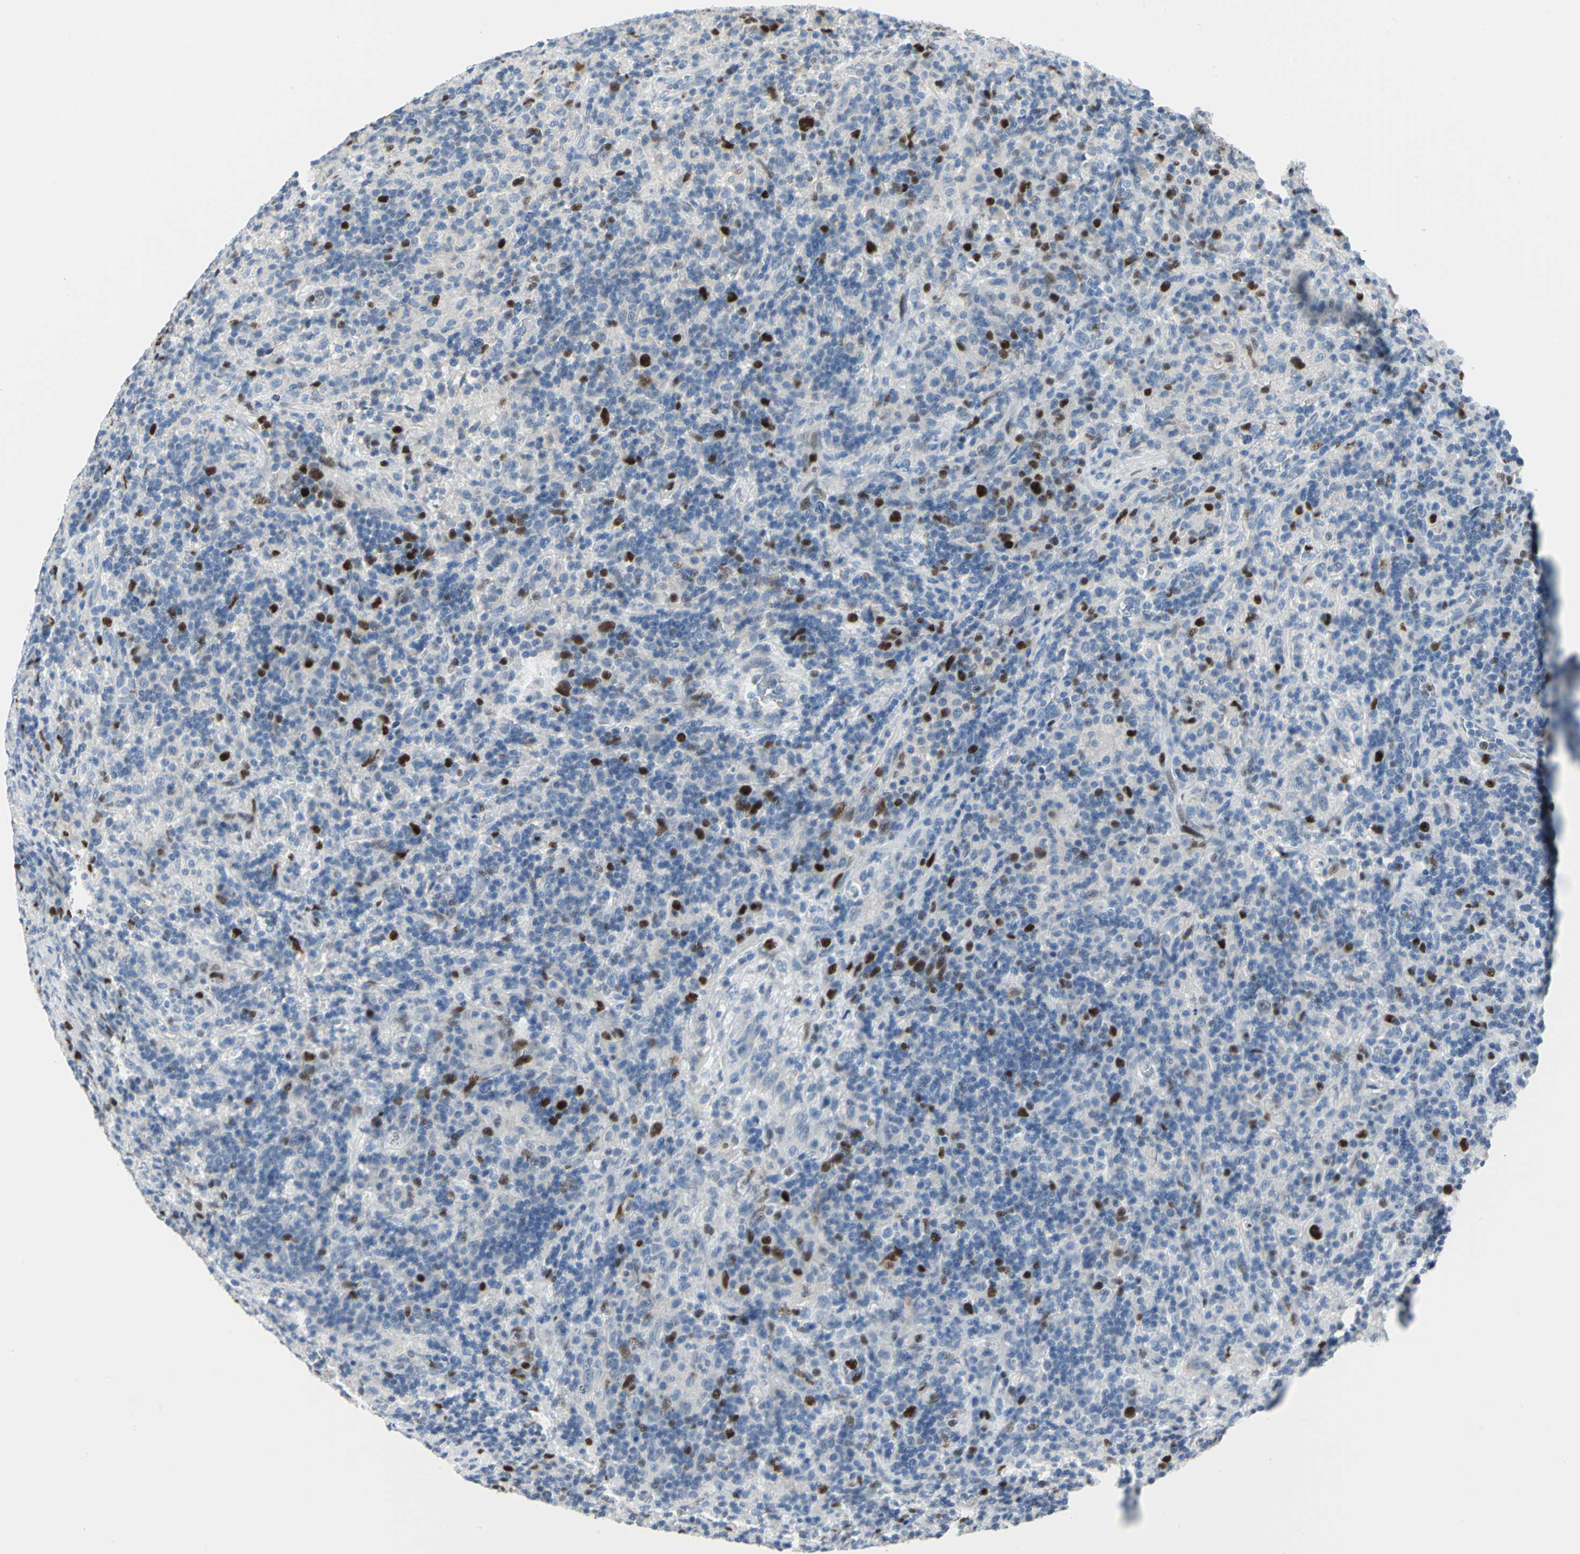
{"staining": {"intensity": "strong", "quantity": "<25%", "location": "nuclear"}, "tissue": "lymphoma", "cell_type": "Tumor cells", "image_type": "cancer", "snomed": [{"axis": "morphology", "description": "Hodgkin's disease, NOS"}, {"axis": "topography", "description": "Lymph node"}], "caption": "Strong nuclear protein staining is seen in about <25% of tumor cells in lymphoma.", "gene": "MCM4", "patient": {"sex": "male", "age": 70}}